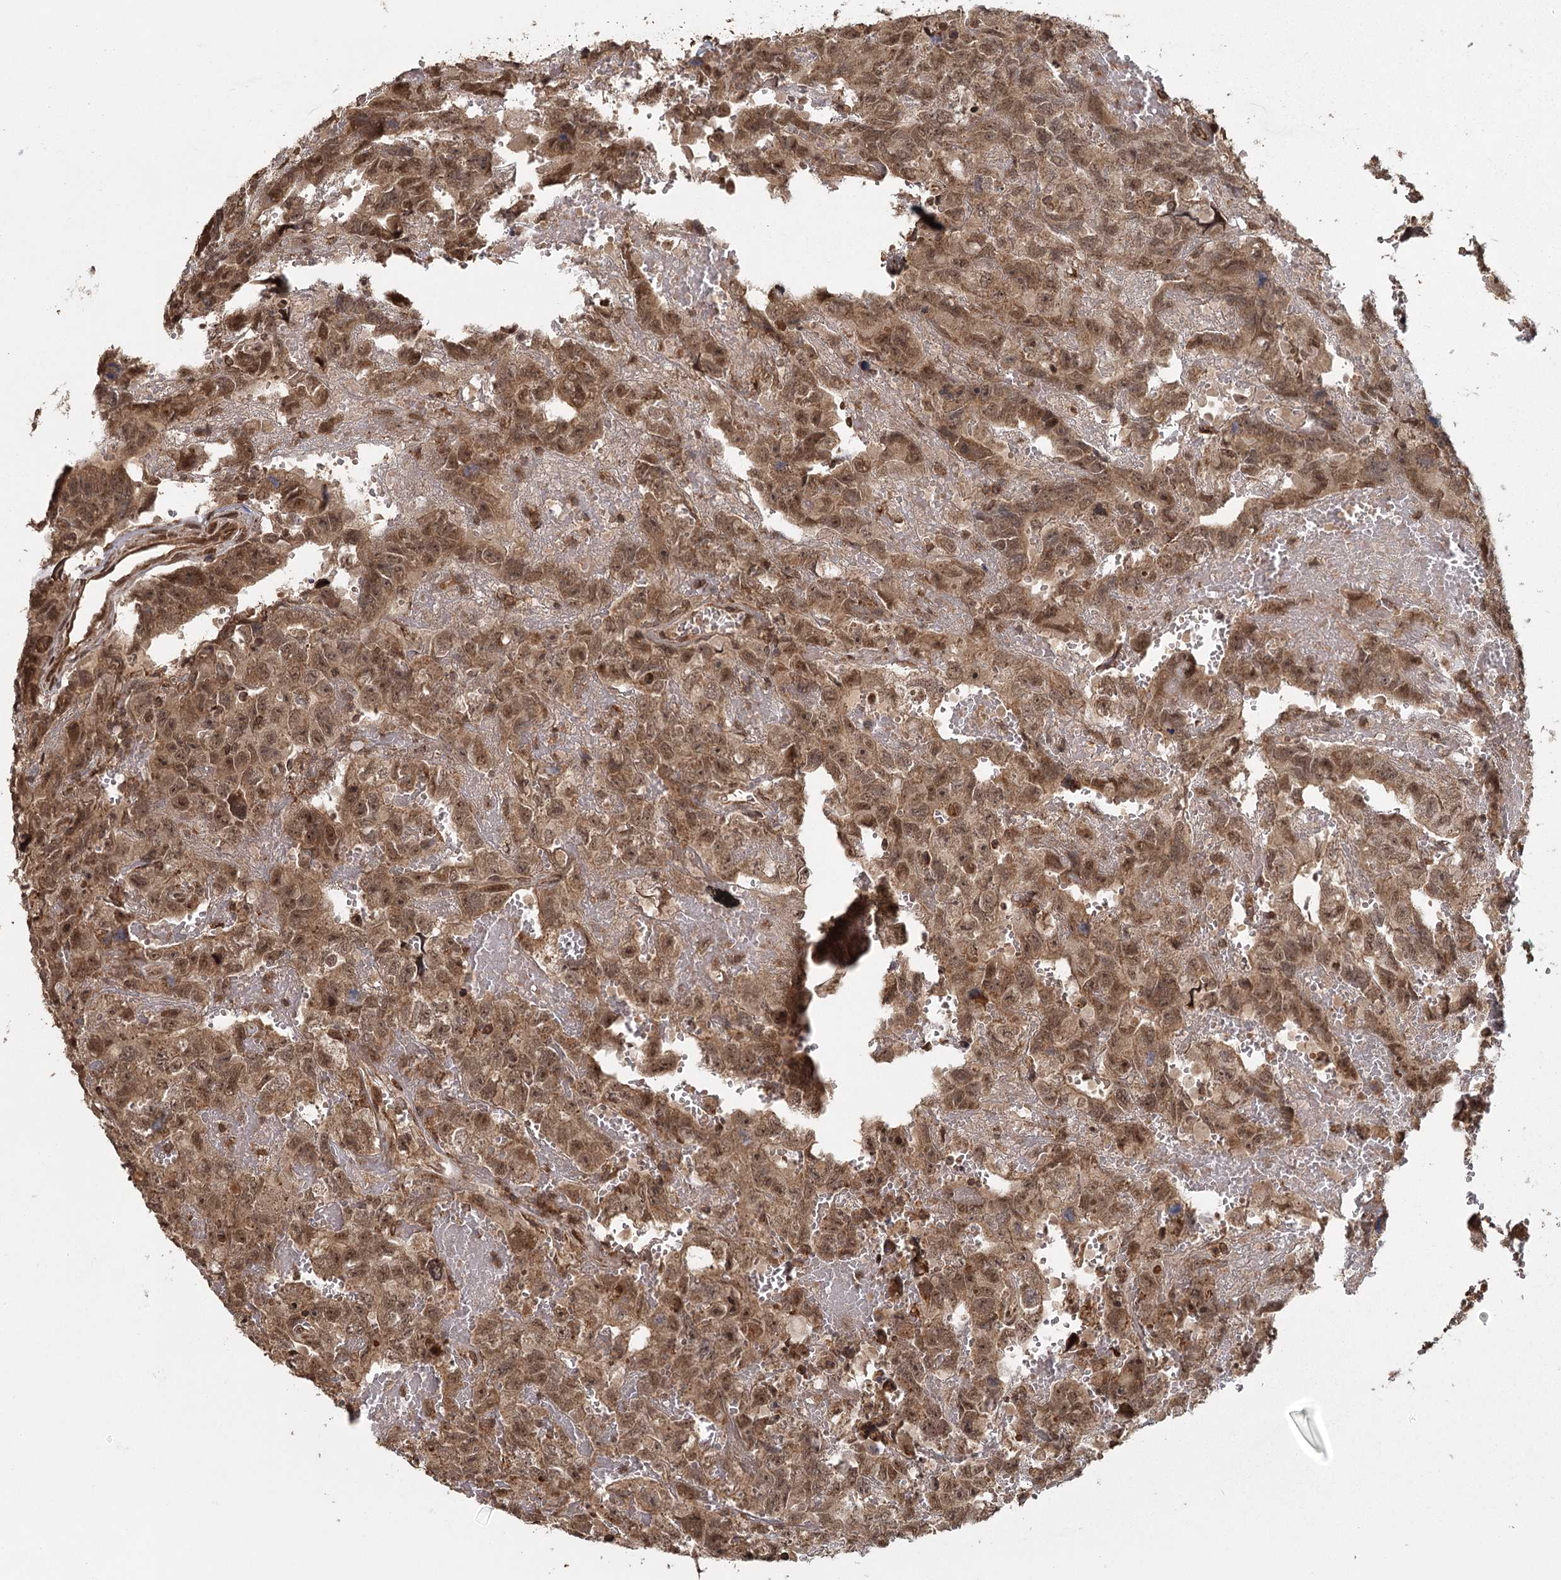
{"staining": {"intensity": "moderate", "quantity": ">75%", "location": "cytoplasmic/membranous,nuclear"}, "tissue": "testis cancer", "cell_type": "Tumor cells", "image_type": "cancer", "snomed": [{"axis": "morphology", "description": "Carcinoma, Embryonal, NOS"}, {"axis": "topography", "description": "Testis"}], "caption": "A brown stain highlights moderate cytoplasmic/membranous and nuclear positivity of a protein in human embryonal carcinoma (testis) tumor cells. Nuclei are stained in blue.", "gene": "MICU1", "patient": {"sex": "male", "age": 45}}